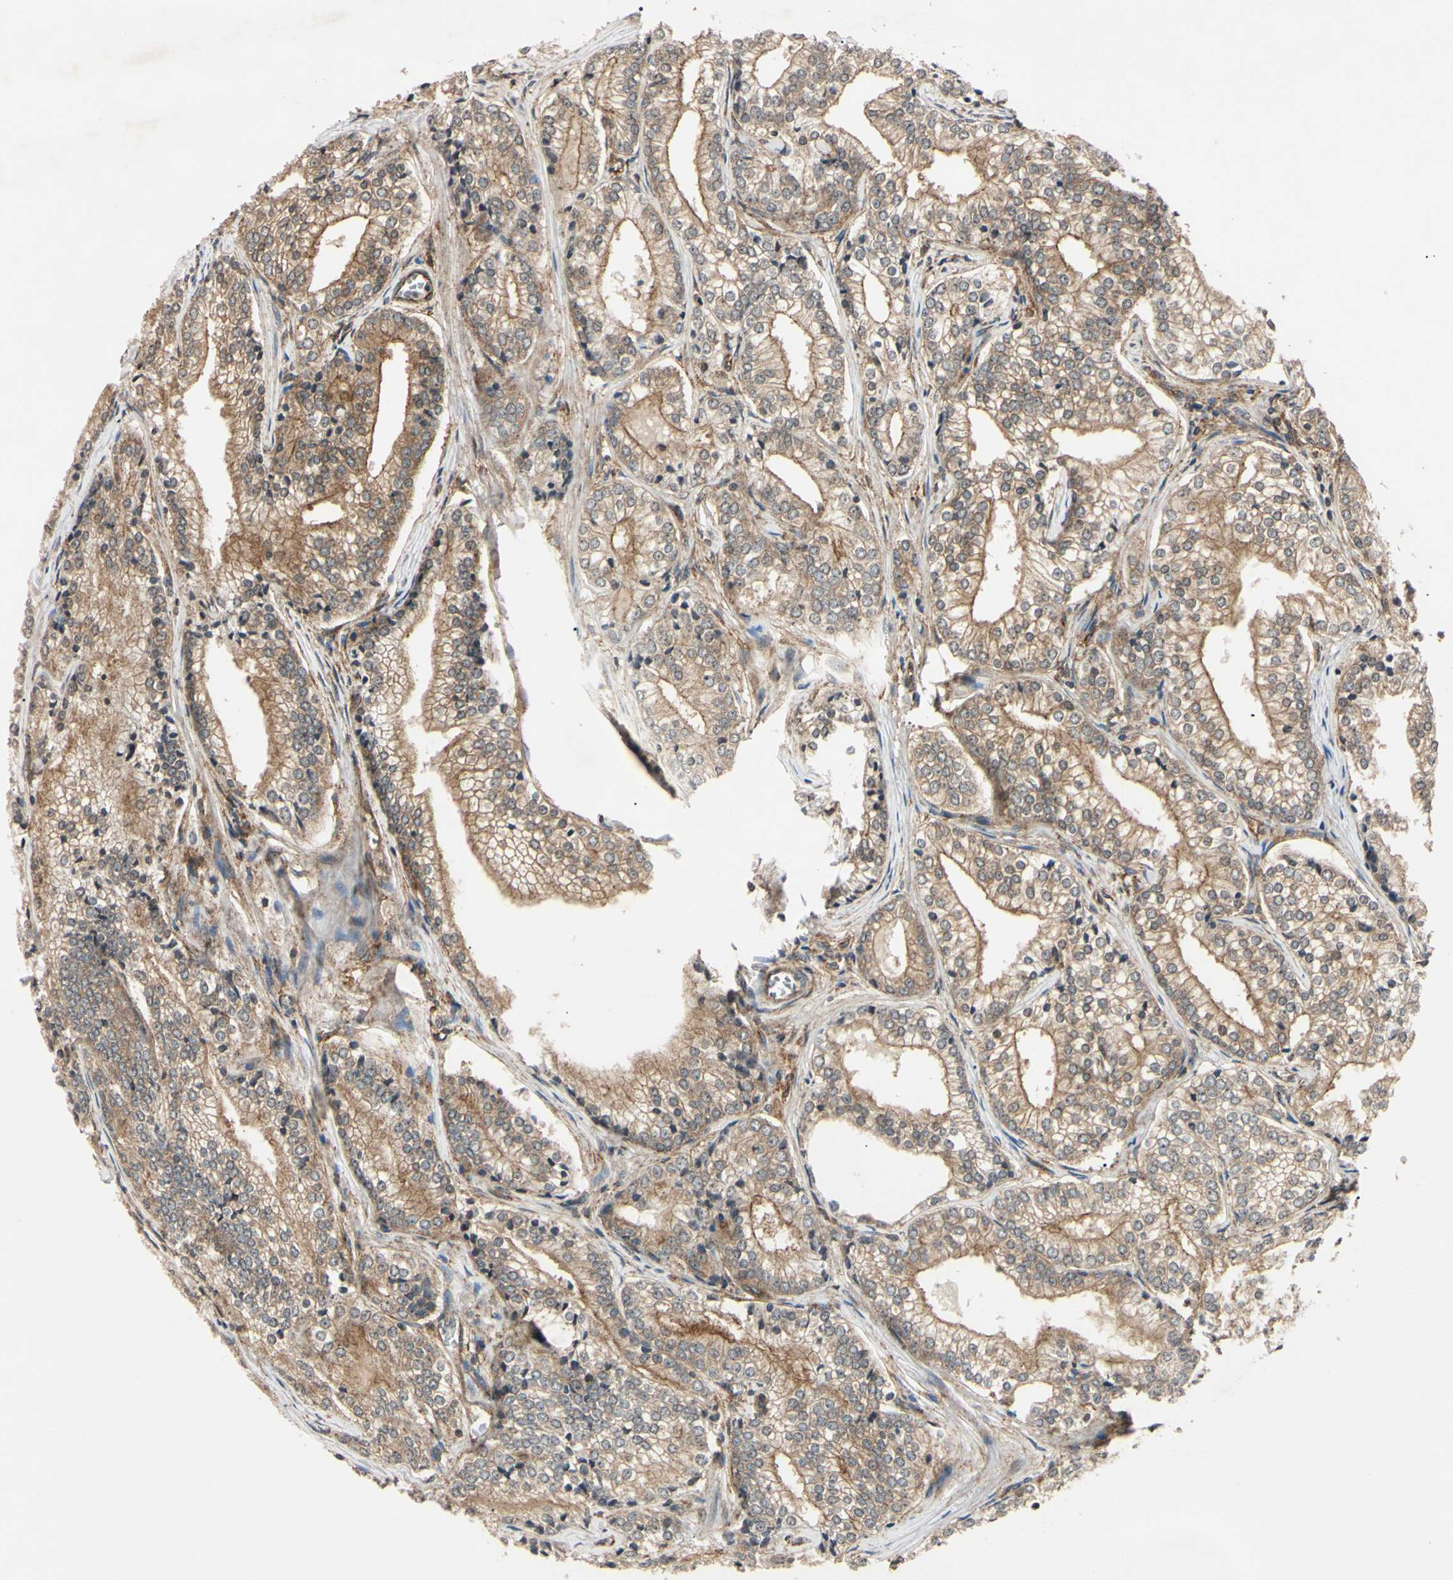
{"staining": {"intensity": "moderate", "quantity": "25%-75%", "location": "cytoplasmic/membranous"}, "tissue": "prostate cancer", "cell_type": "Tumor cells", "image_type": "cancer", "snomed": [{"axis": "morphology", "description": "Adenocarcinoma, Low grade"}, {"axis": "topography", "description": "Prostate"}], "caption": "Moderate cytoplasmic/membranous expression is seen in approximately 25%-75% of tumor cells in adenocarcinoma (low-grade) (prostate).", "gene": "EPN1", "patient": {"sex": "male", "age": 60}}